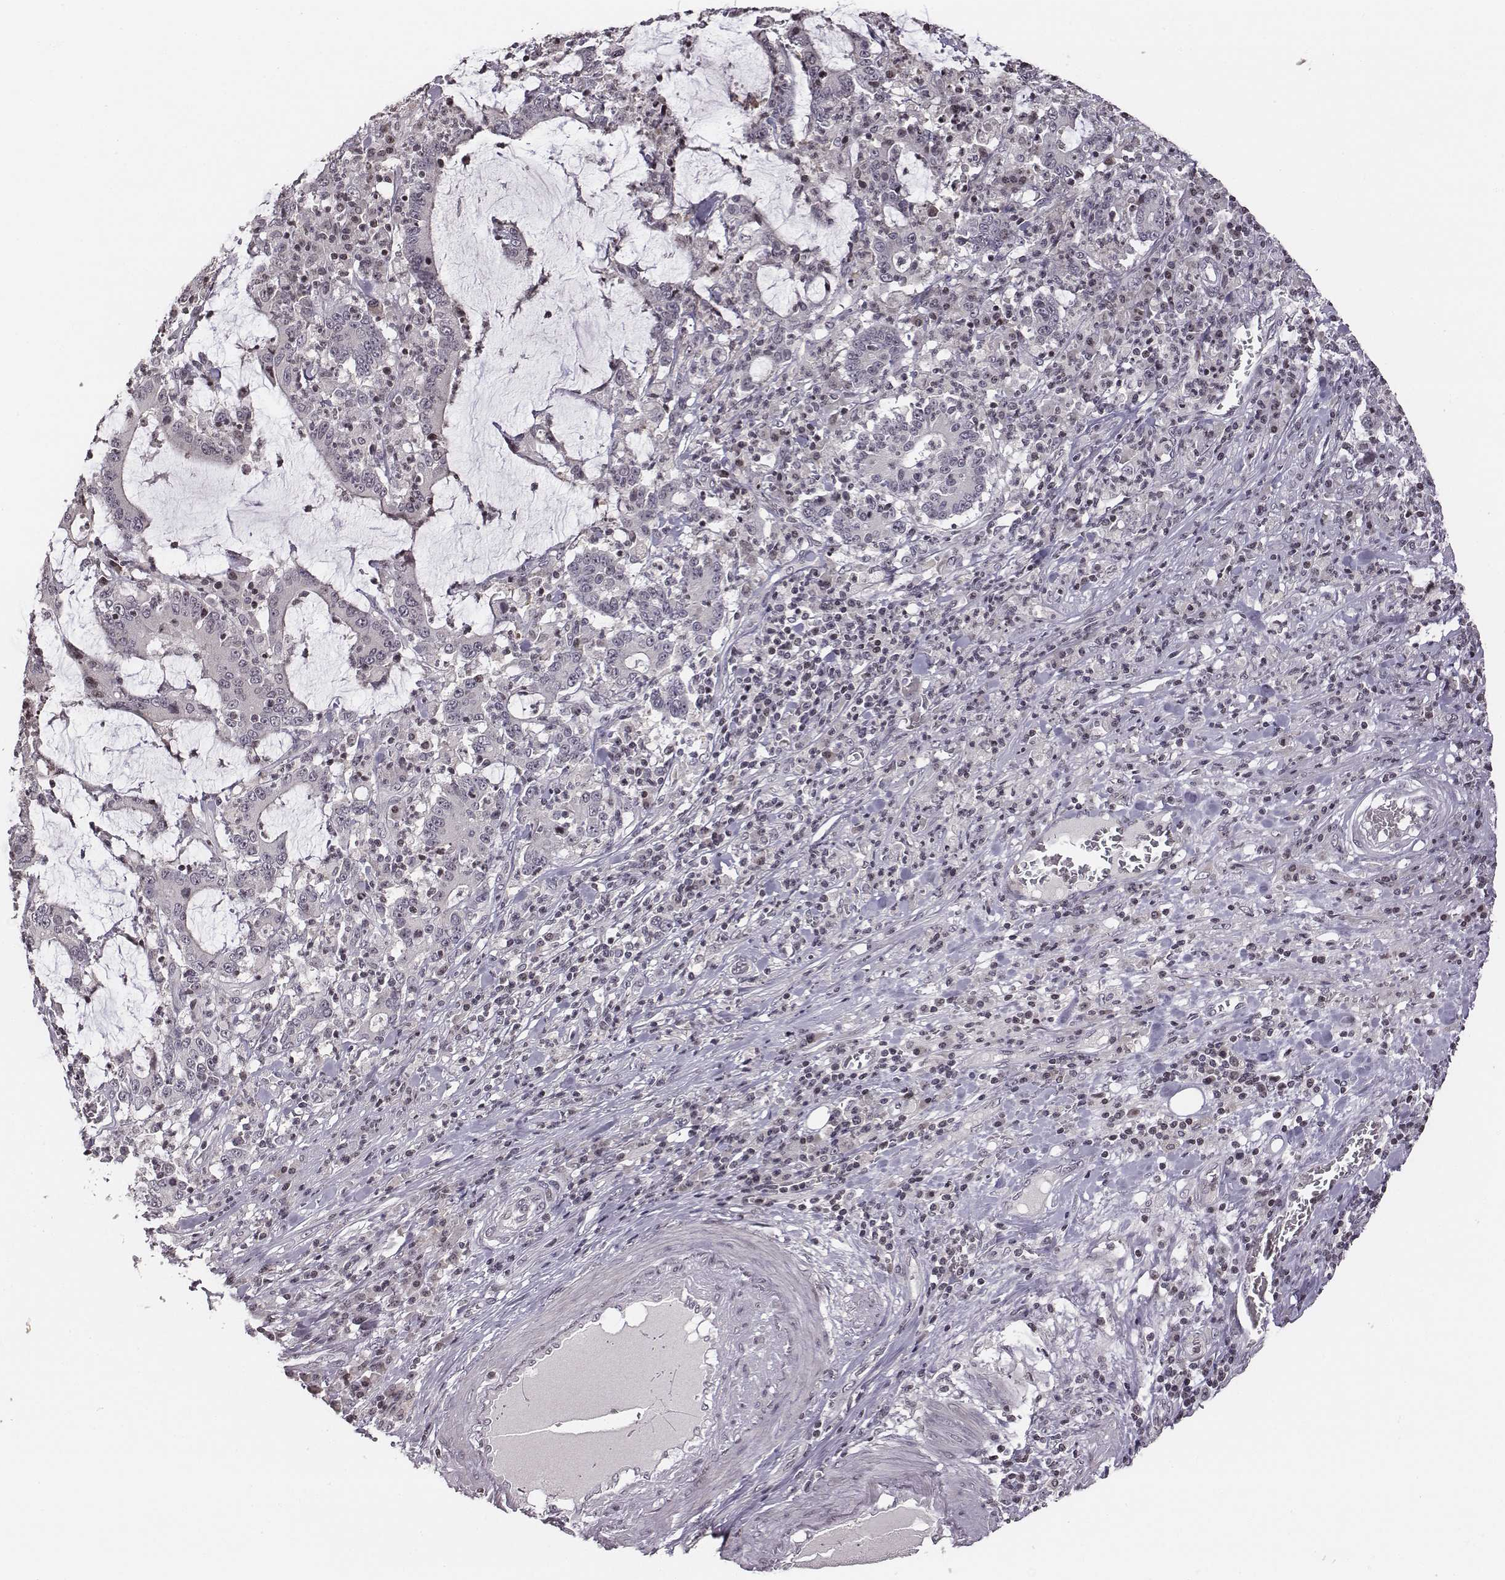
{"staining": {"intensity": "negative", "quantity": "none", "location": "none"}, "tissue": "stomach cancer", "cell_type": "Tumor cells", "image_type": "cancer", "snomed": [{"axis": "morphology", "description": "Adenocarcinoma, NOS"}, {"axis": "topography", "description": "Stomach, upper"}], "caption": "High power microscopy histopathology image of an immunohistochemistry photomicrograph of adenocarcinoma (stomach), revealing no significant staining in tumor cells. The staining is performed using DAB (3,3'-diaminobenzidine) brown chromogen with nuclei counter-stained in using hematoxylin.", "gene": "GRM4", "patient": {"sex": "male", "age": 68}}